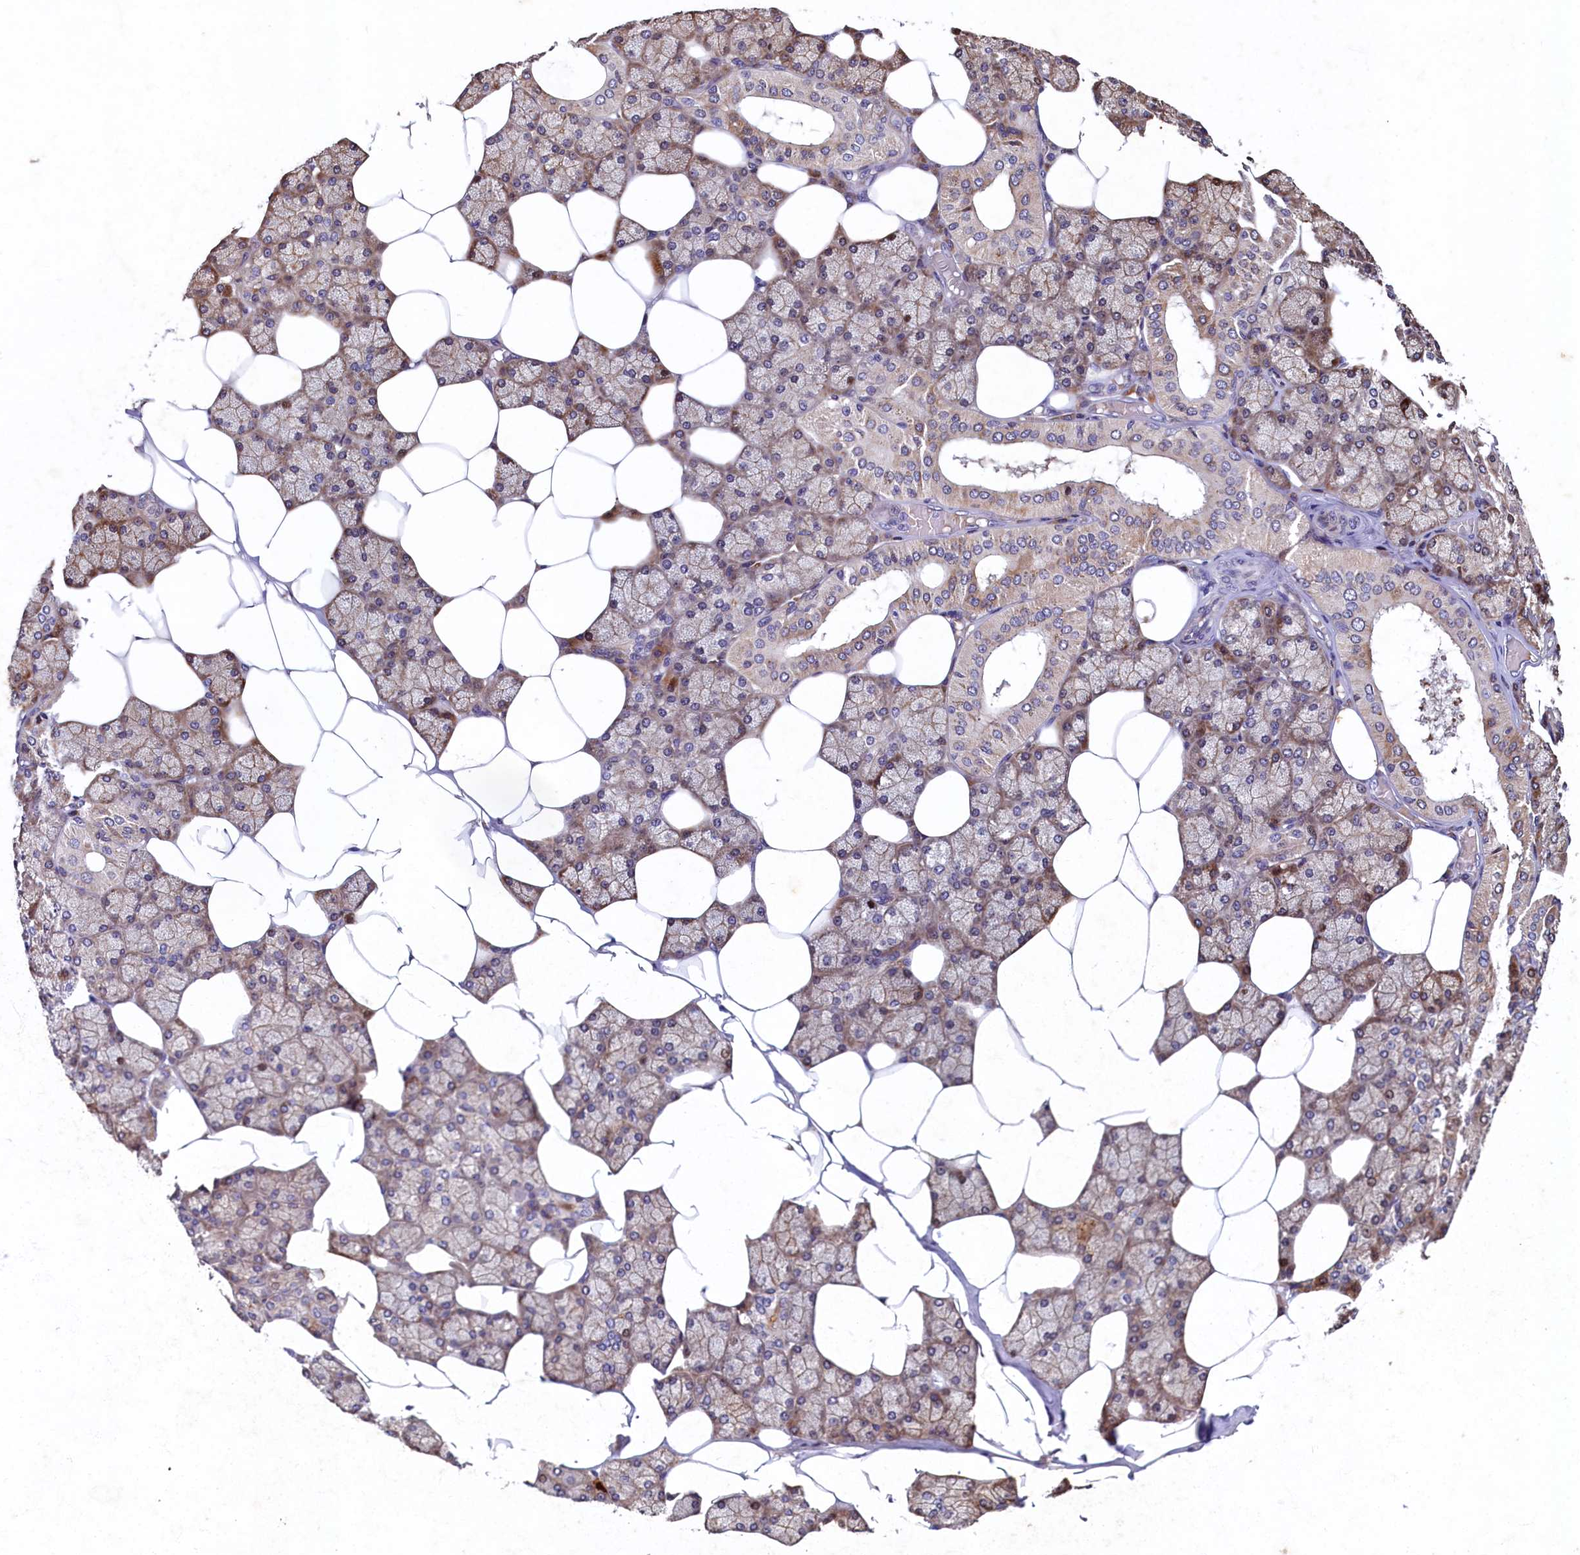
{"staining": {"intensity": "moderate", "quantity": "25%-75%", "location": "cytoplasmic/membranous,nuclear"}, "tissue": "salivary gland", "cell_type": "Glandular cells", "image_type": "normal", "snomed": [{"axis": "morphology", "description": "Normal tissue, NOS"}, {"axis": "topography", "description": "Salivary gland"}], "caption": "Moderate cytoplasmic/membranous,nuclear protein expression is identified in about 25%-75% of glandular cells in salivary gland. The staining was performed using DAB to visualize the protein expression in brown, while the nuclei were stained in blue with hematoxylin (Magnification: 20x).", "gene": "LATS2", "patient": {"sex": "male", "age": 62}}